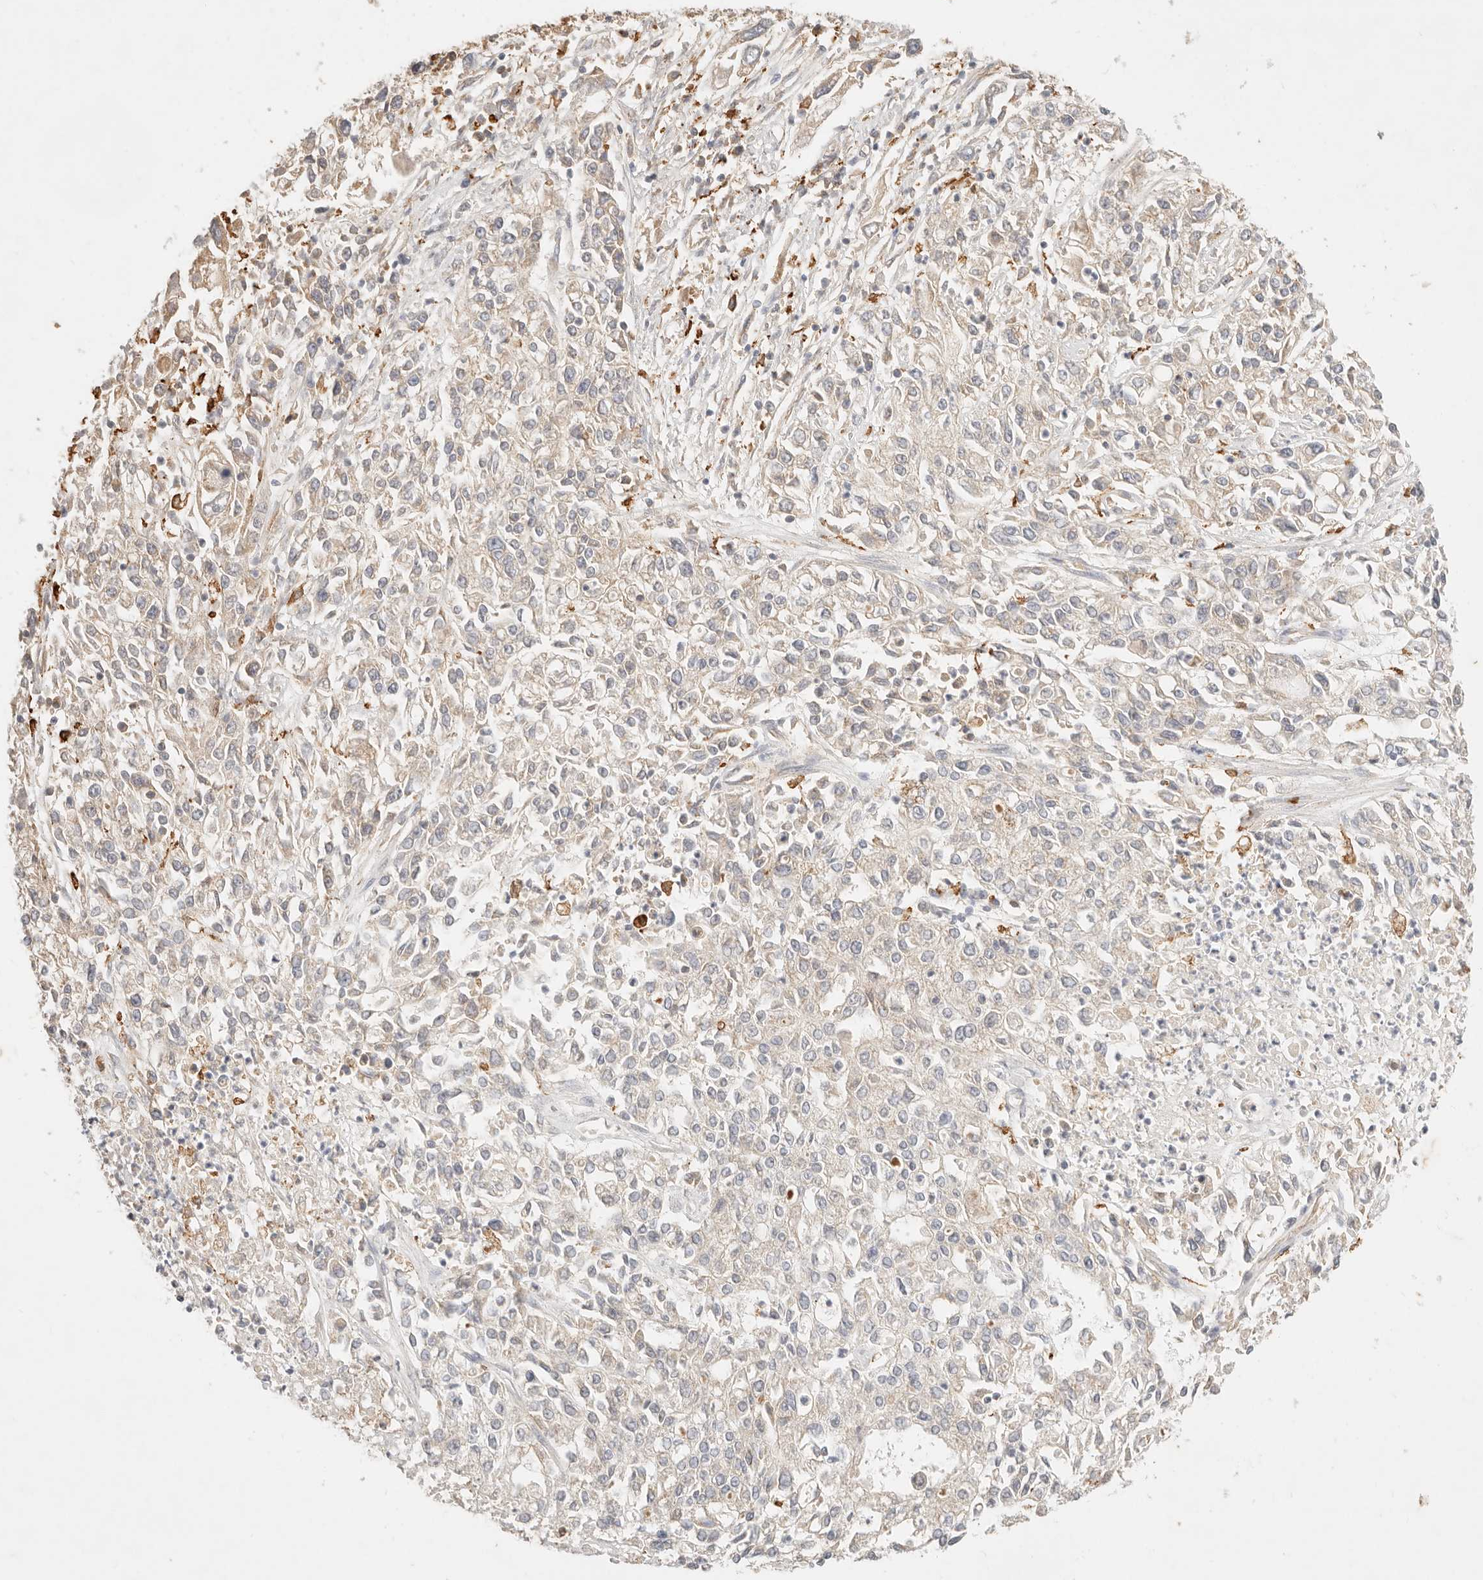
{"staining": {"intensity": "negative", "quantity": "none", "location": "none"}, "tissue": "endometrial cancer", "cell_type": "Tumor cells", "image_type": "cancer", "snomed": [{"axis": "morphology", "description": "Adenocarcinoma, NOS"}, {"axis": "topography", "description": "Endometrium"}], "caption": "This is an immunohistochemistry histopathology image of endometrial cancer (adenocarcinoma). There is no expression in tumor cells.", "gene": "HK2", "patient": {"sex": "female", "age": 49}}